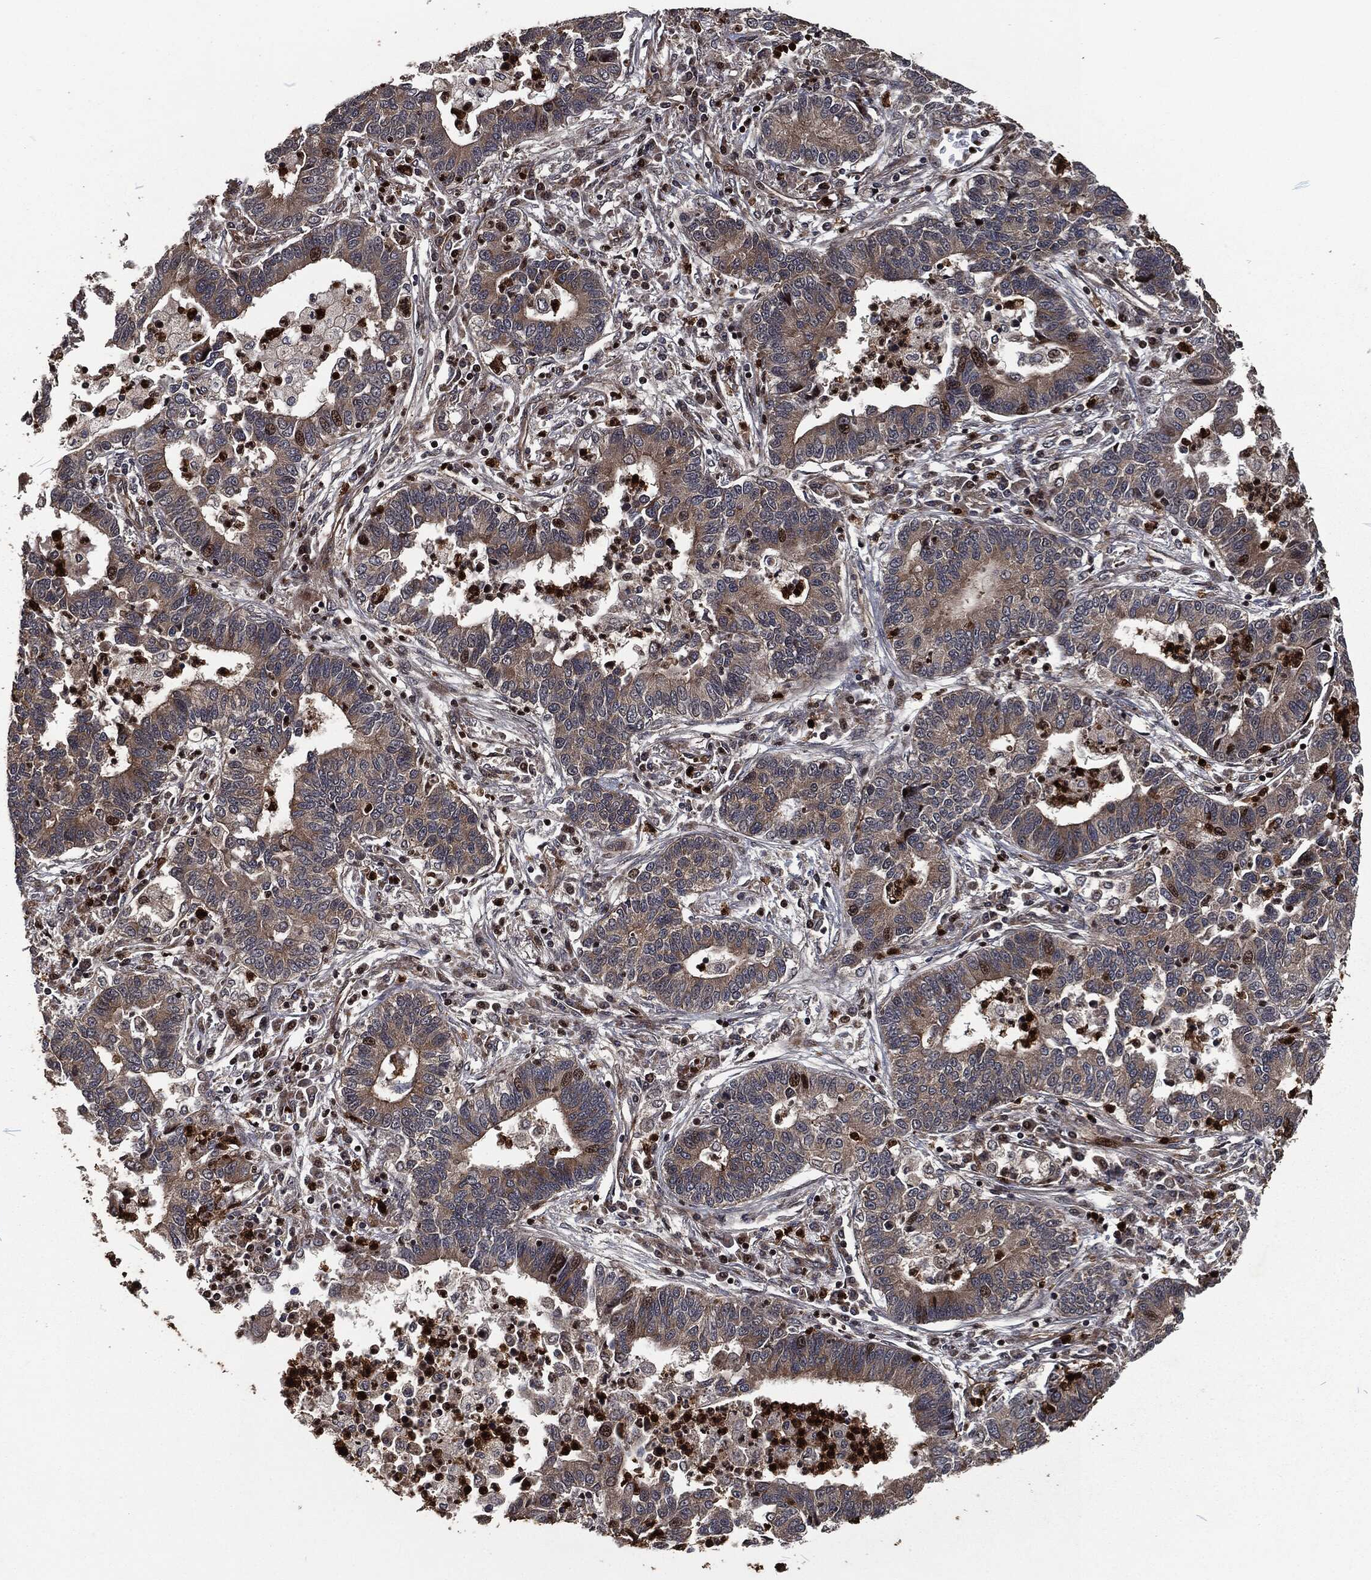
{"staining": {"intensity": "weak", "quantity": "25%-75%", "location": "cytoplasmic/membranous"}, "tissue": "lung cancer", "cell_type": "Tumor cells", "image_type": "cancer", "snomed": [{"axis": "morphology", "description": "Adenocarcinoma, NOS"}, {"axis": "topography", "description": "Lung"}], "caption": "This is a photomicrograph of IHC staining of lung cancer (adenocarcinoma), which shows weak expression in the cytoplasmic/membranous of tumor cells.", "gene": "CMPK2", "patient": {"sex": "female", "age": 57}}